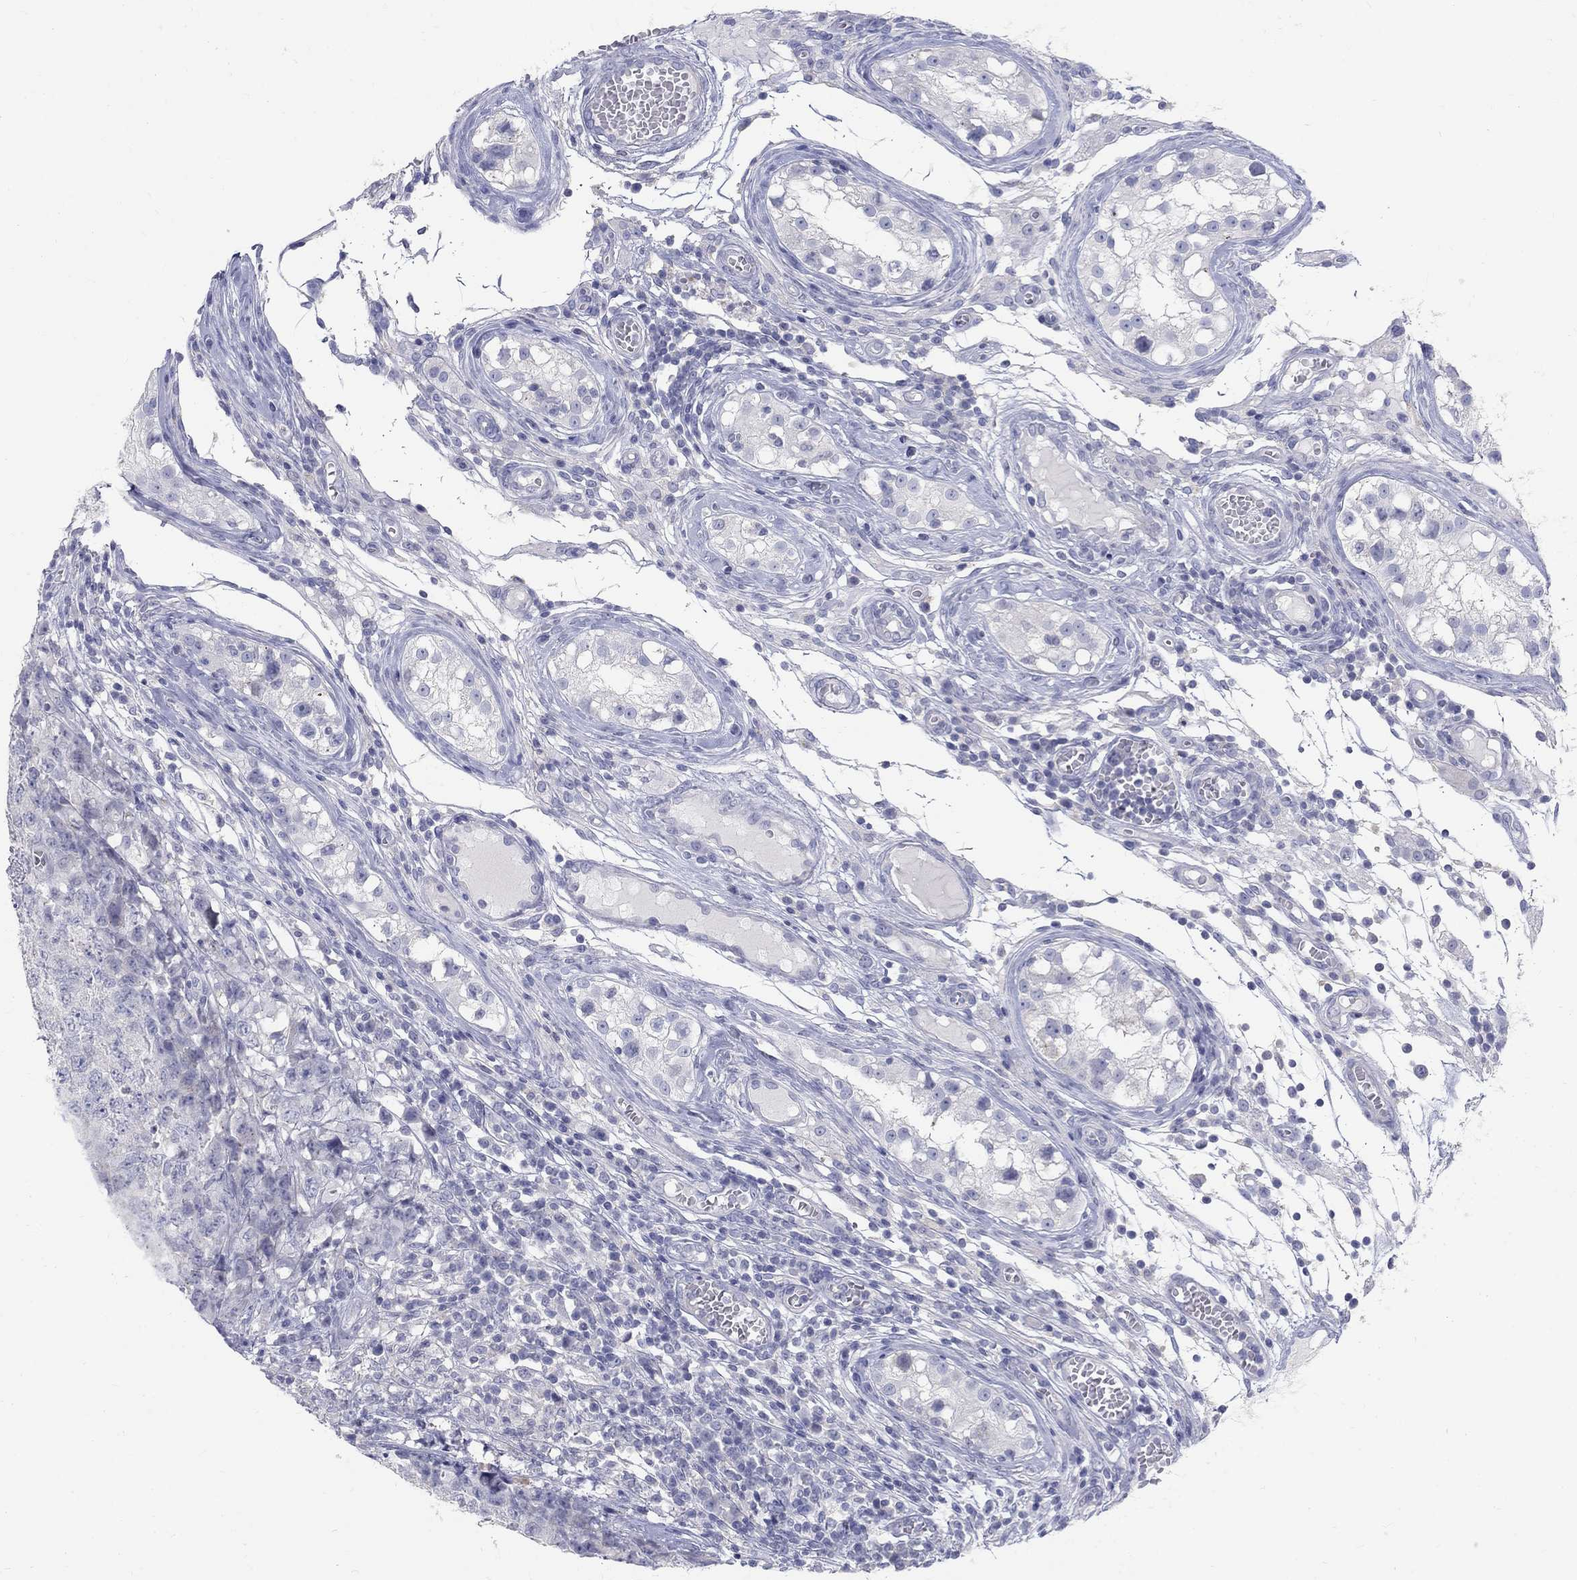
{"staining": {"intensity": "negative", "quantity": "none", "location": "none"}, "tissue": "testis cancer", "cell_type": "Tumor cells", "image_type": "cancer", "snomed": [{"axis": "morphology", "description": "Carcinoma, Embryonal, NOS"}, {"axis": "topography", "description": "Testis"}], "caption": "High power microscopy photomicrograph of an immunohistochemistry (IHC) photomicrograph of testis embryonal carcinoma, revealing no significant staining in tumor cells. Brightfield microscopy of immunohistochemistry stained with DAB (brown) and hematoxylin (blue), captured at high magnification.", "gene": "MAGEB6", "patient": {"sex": "male", "age": 23}}